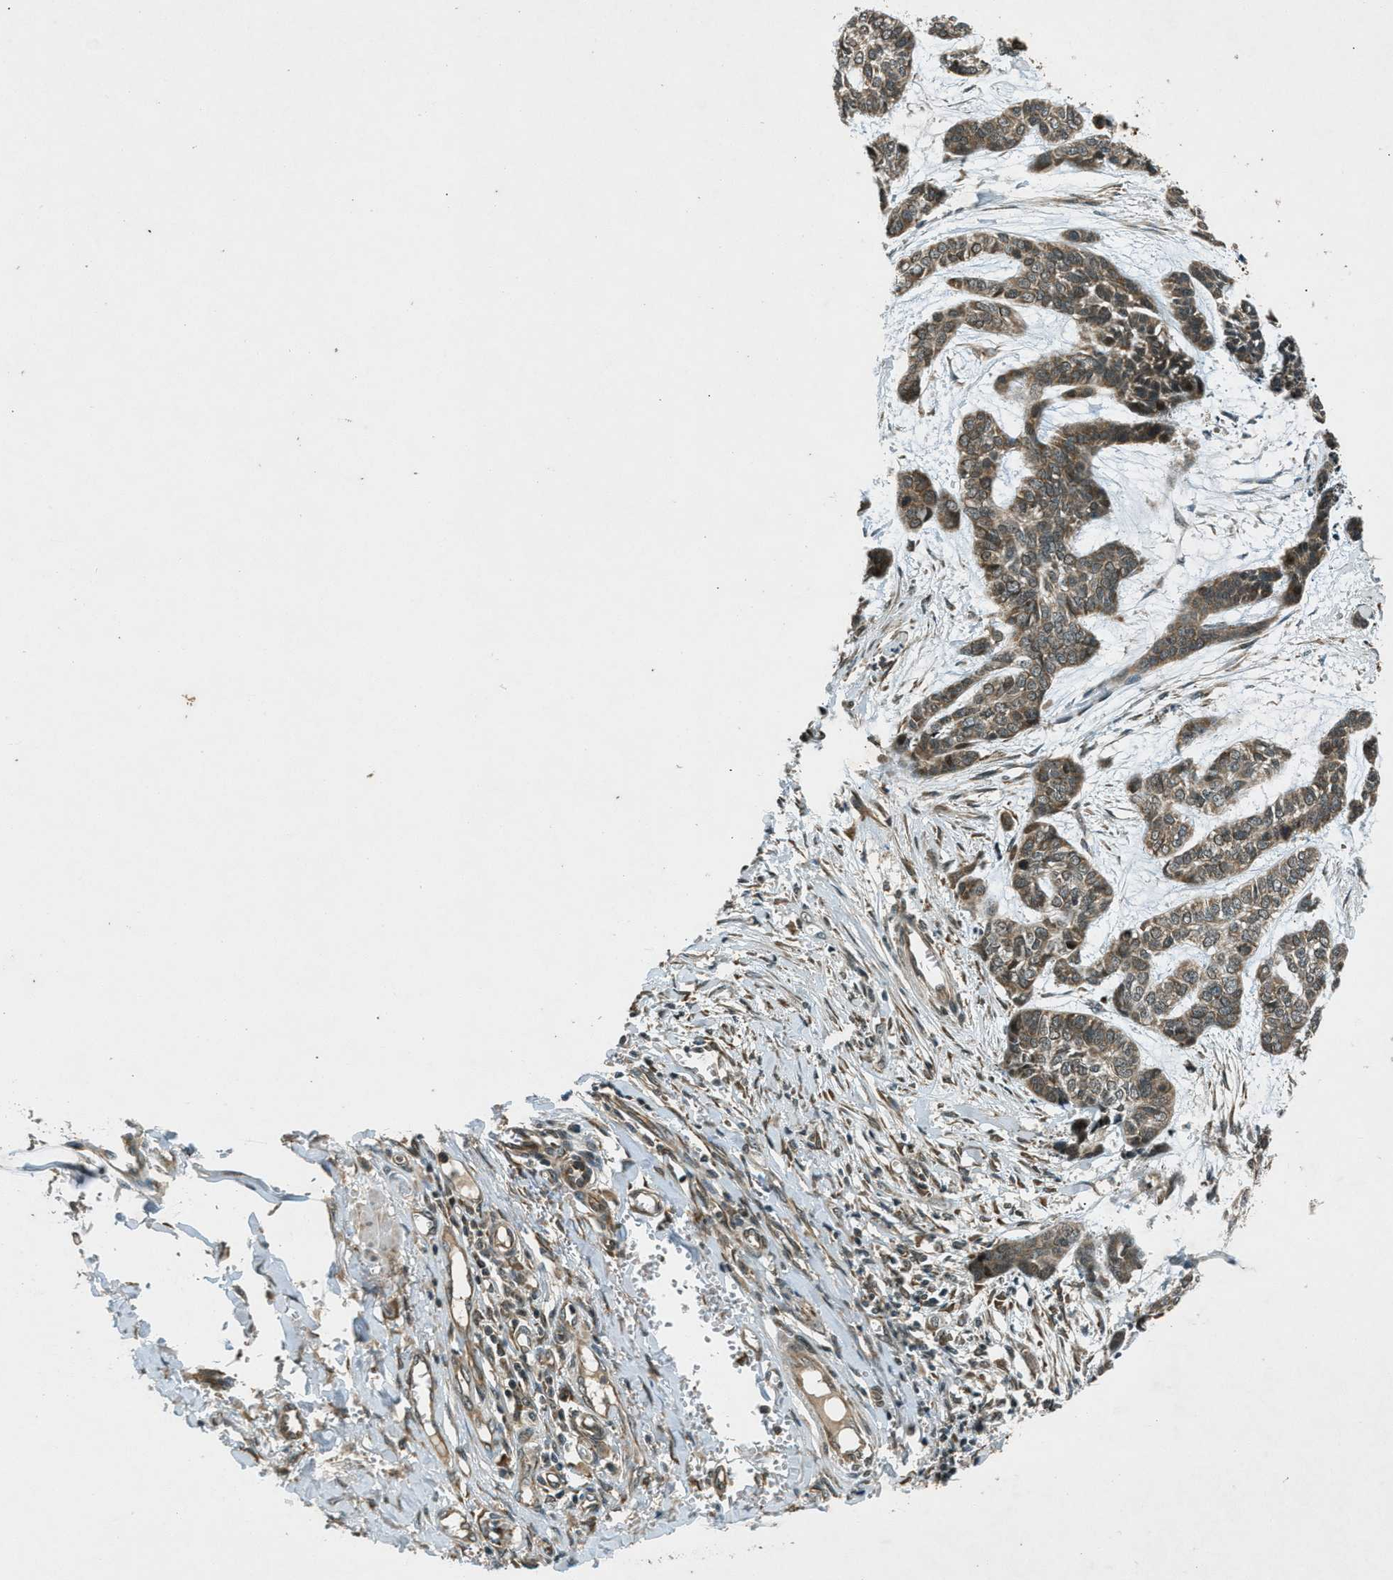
{"staining": {"intensity": "weak", "quantity": ">75%", "location": "cytoplasmic/membranous"}, "tissue": "skin cancer", "cell_type": "Tumor cells", "image_type": "cancer", "snomed": [{"axis": "morphology", "description": "Basal cell carcinoma"}, {"axis": "topography", "description": "Skin"}], "caption": "Skin cancer (basal cell carcinoma) stained with immunohistochemistry displays weak cytoplasmic/membranous expression in about >75% of tumor cells.", "gene": "EIF2AK3", "patient": {"sex": "female", "age": 64}}